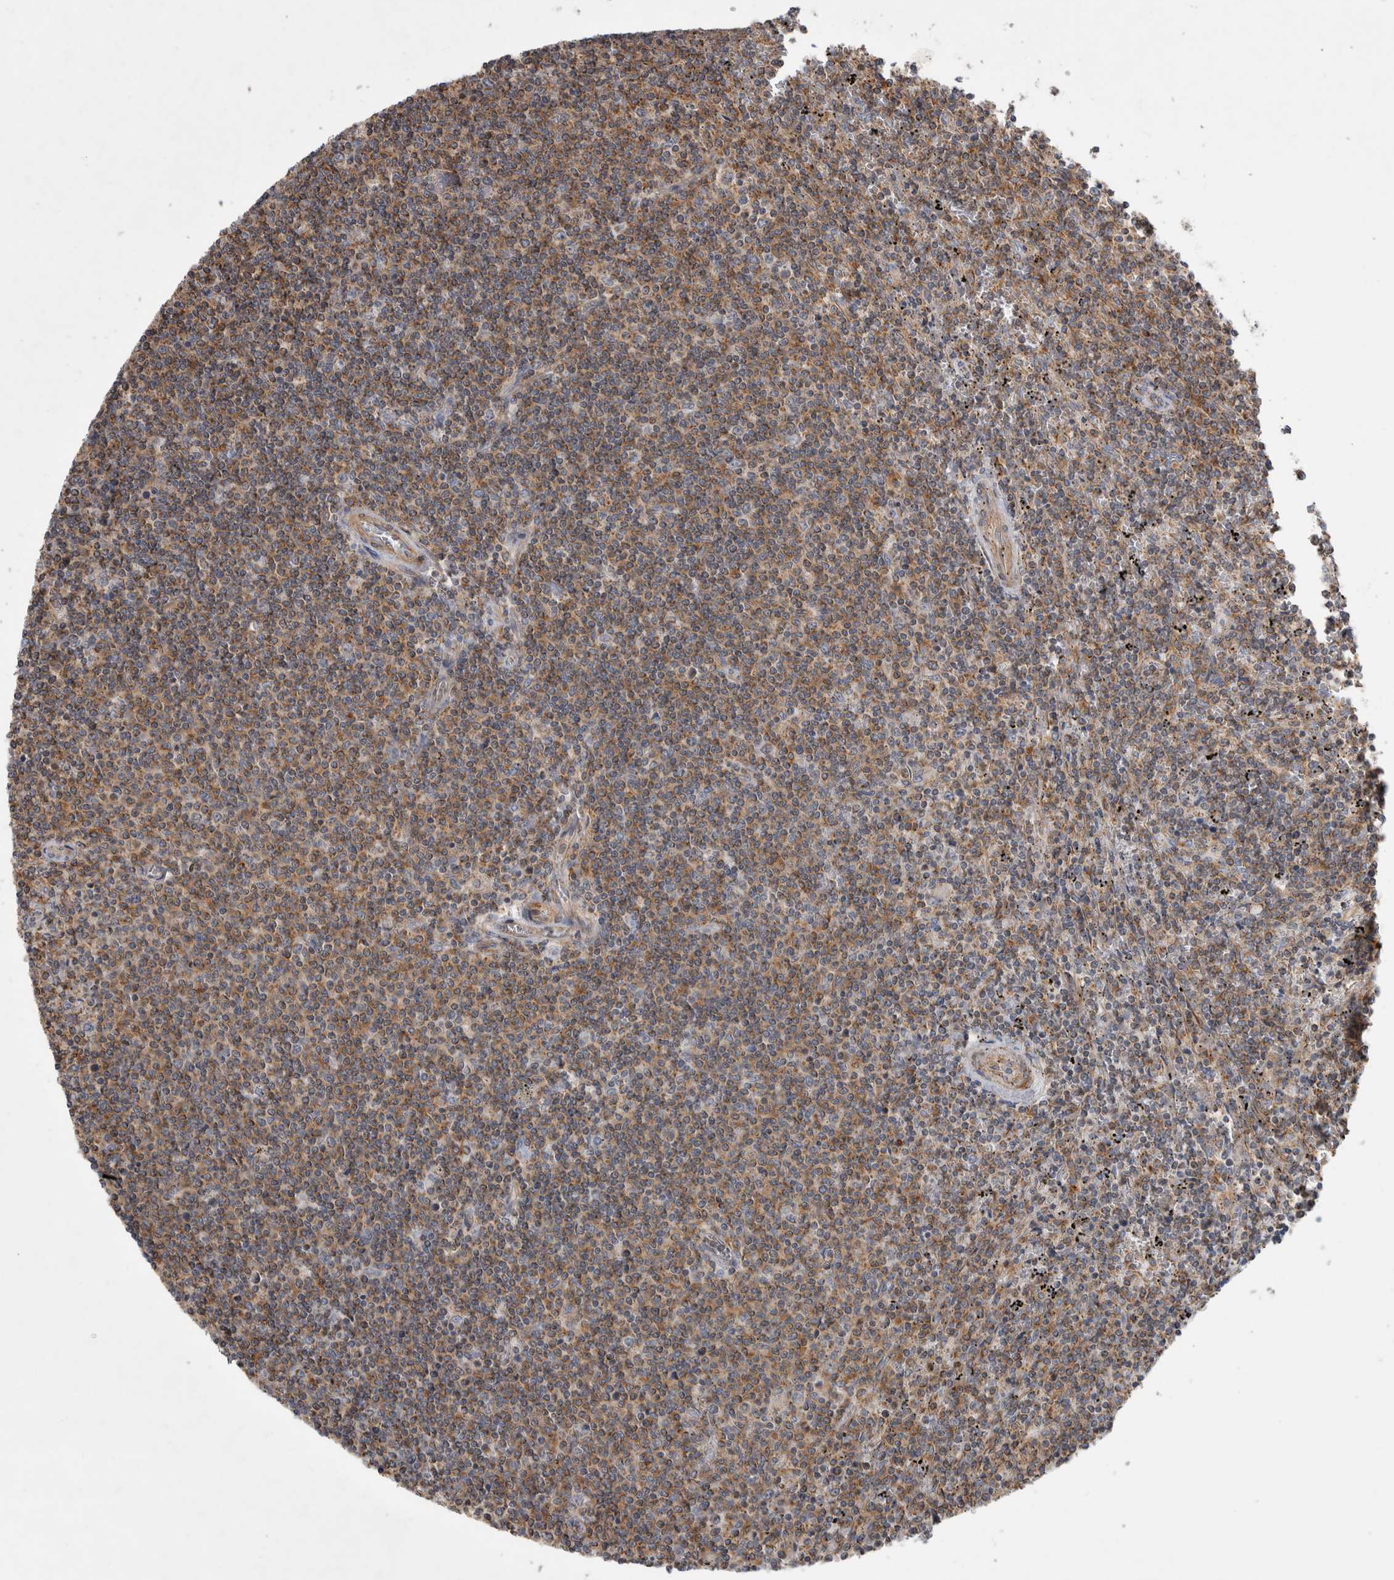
{"staining": {"intensity": "weak", "quantity": "25%-75%", "location": "cytoplasmic/membranous"}, "tissue": "lymphoma", "cell_type": "Tumor cells", "image_type": "cancer", "snomed": [{"axis": "morphology", "description": "Malignant lymphoma, non-Hodgkin's type, Low grade"}, {"axis": "topography", "description": "Spleen"}], "caption": "Immunohistochemistry (IHC) staining of malignant lymphoma, non-Hodgkin's type (low-grade), which displays low levels of weak cytoplasmic/membranous positivity in approximately 25%-75% of tumor cells indicating weak cytoplasmic/membranous protein positivity. The staining was performed using DAB (3,3'-diaminobenzidine) (brown) for protein detection and nuclei were counterstained in hematoxylin (blue).", "gene": "SFXN2", "patient": {"sex": "female", "age": 50}}